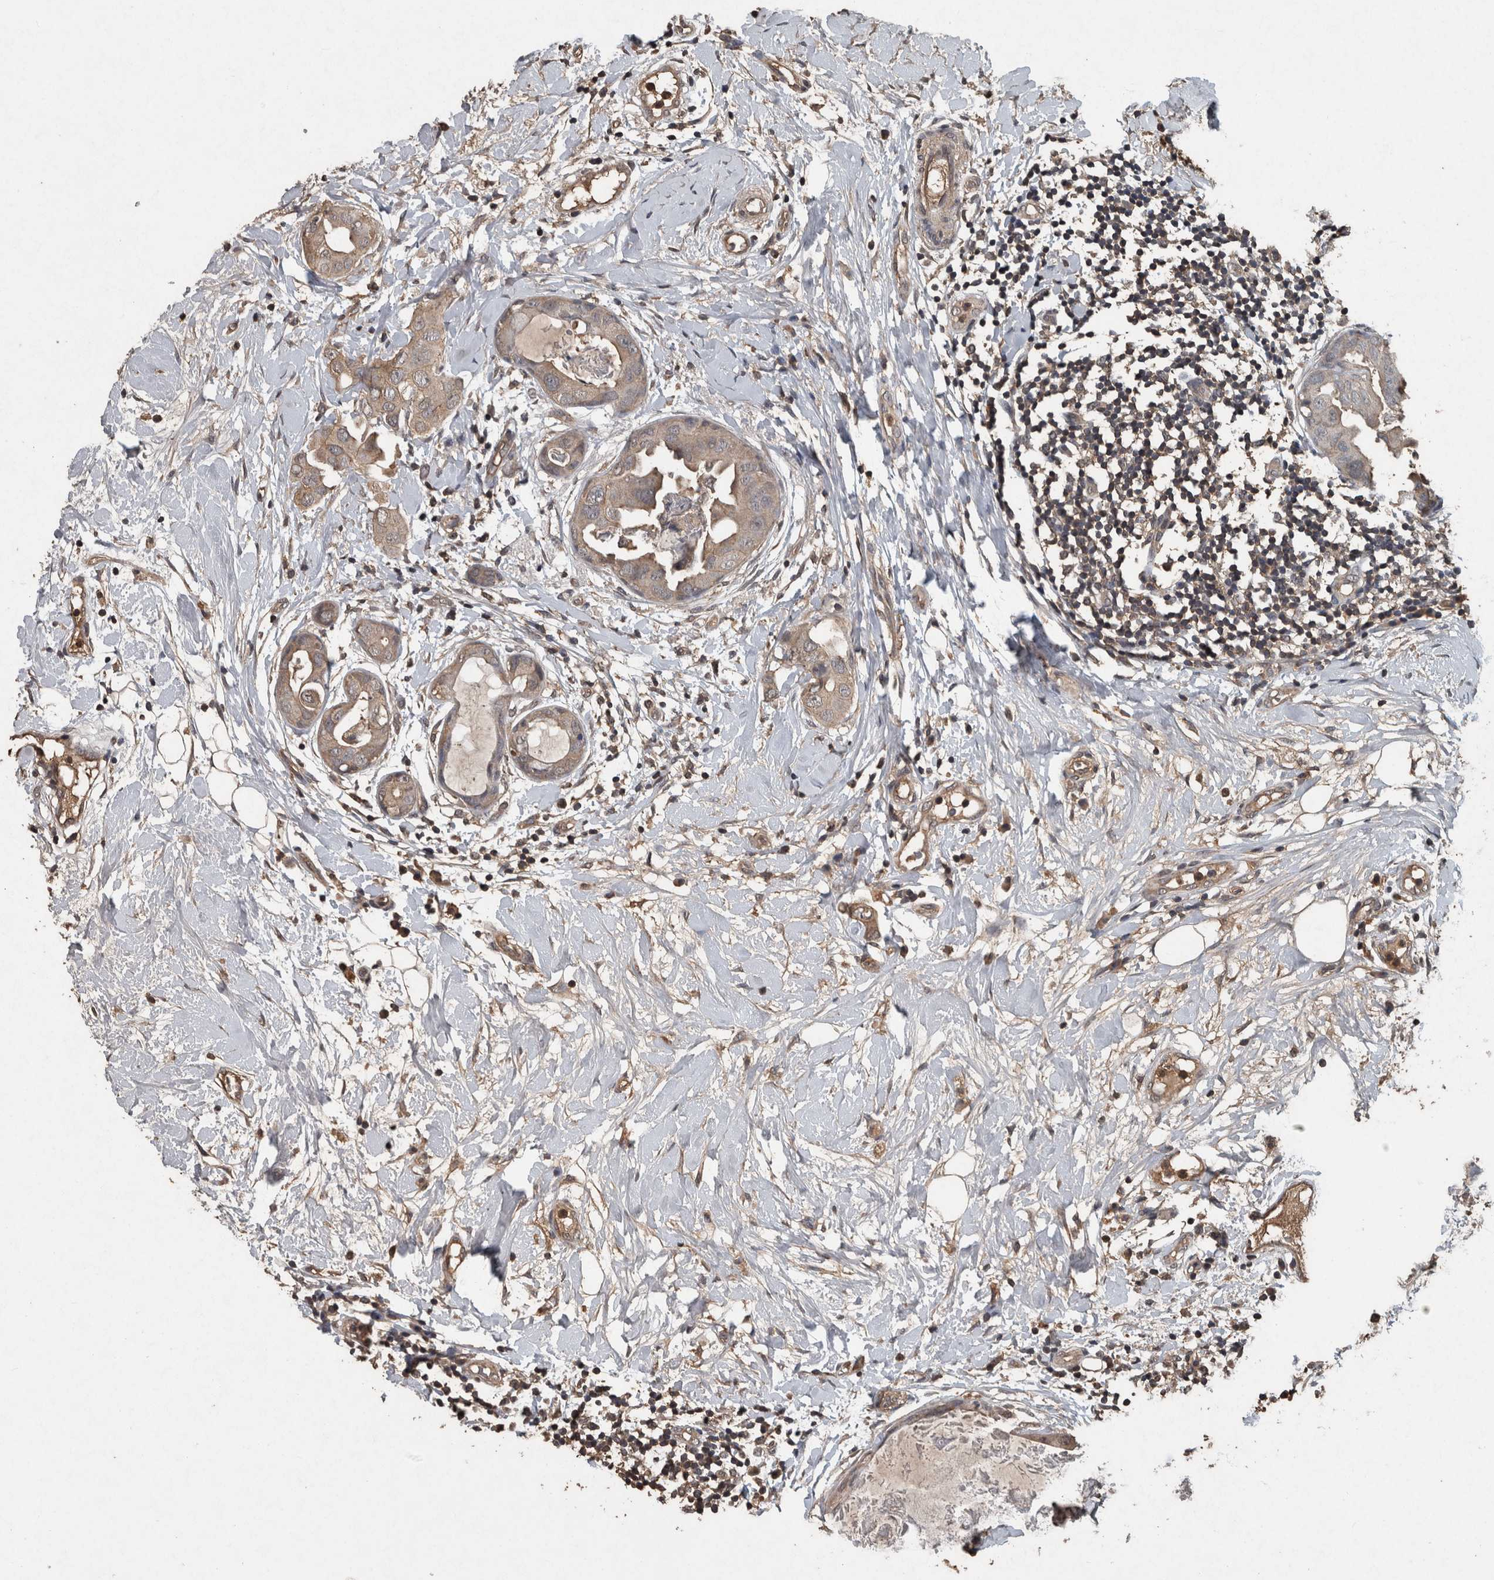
{"staining": {"intensity": "weak", "quantity": ">75%", "location": "cytoplasmic/membranous"}, "tissue": "breast cancer", "cell_type": "Tumor cells", "image_type": "cancer", "snomed": [{"axis": "morphology", "description": "Duct carcinoma"}, {"axis": "topography", "description": "Breast"}], "caption": "This histopathology image demonstrates immunohistochemistry (IHC) staining of human breast cancer (invasive ductal carcinoma), with low weak cytoplasmic/membranous expression in about >75% of tumor cells.", "gene": "FGFRL1", "patient": {"sex": "female", "age": 40}}